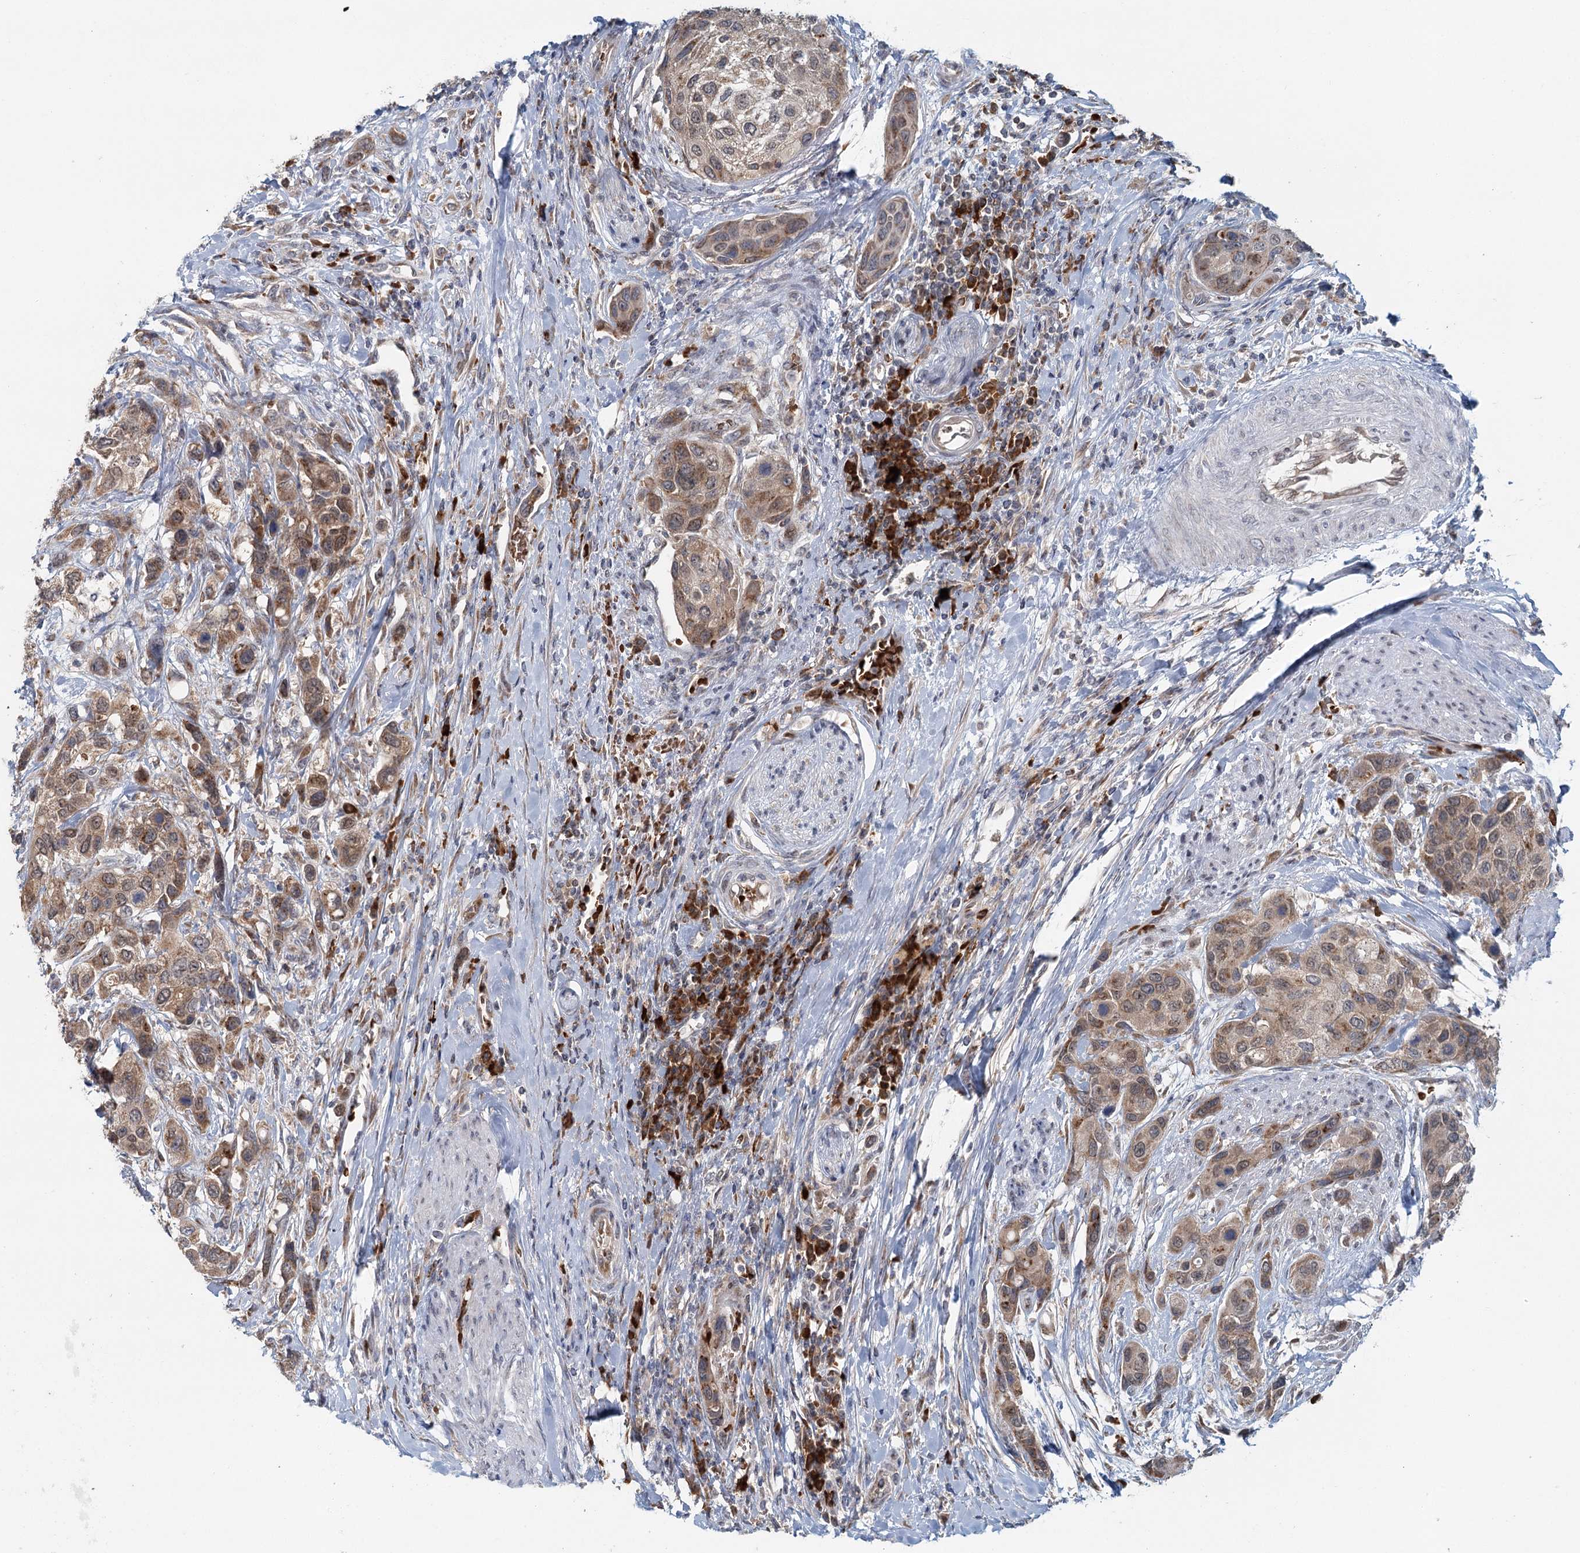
{"staining": {"intensity": "weak", "quantity": ">75%", "location": "cytoplasmic/membranous"}, "tissue": "urothelial cancer", "cell_type": "Tumor cells", "image_type": "cancer", "snomed": [{"axis": "morphology", "description": "Normal tissue, NOS"}, {"axis": "morphology", "description": "Urothelial carcinoma, High grade"}, {"axis": "topography", "description": "Vascular tissue"}, {"axis": "topography", "description": "Urinary bladder"}], "caption": "This histopathology image shows urothelial cancer stained with IHC to label a protein in brown. The cytoplasmic/membranous of tumor cells show weak positivity for the protein. Nuclei are counter-stained blue.", "gene": "ADK", "patient": {"sex": "female", "age": 56}}